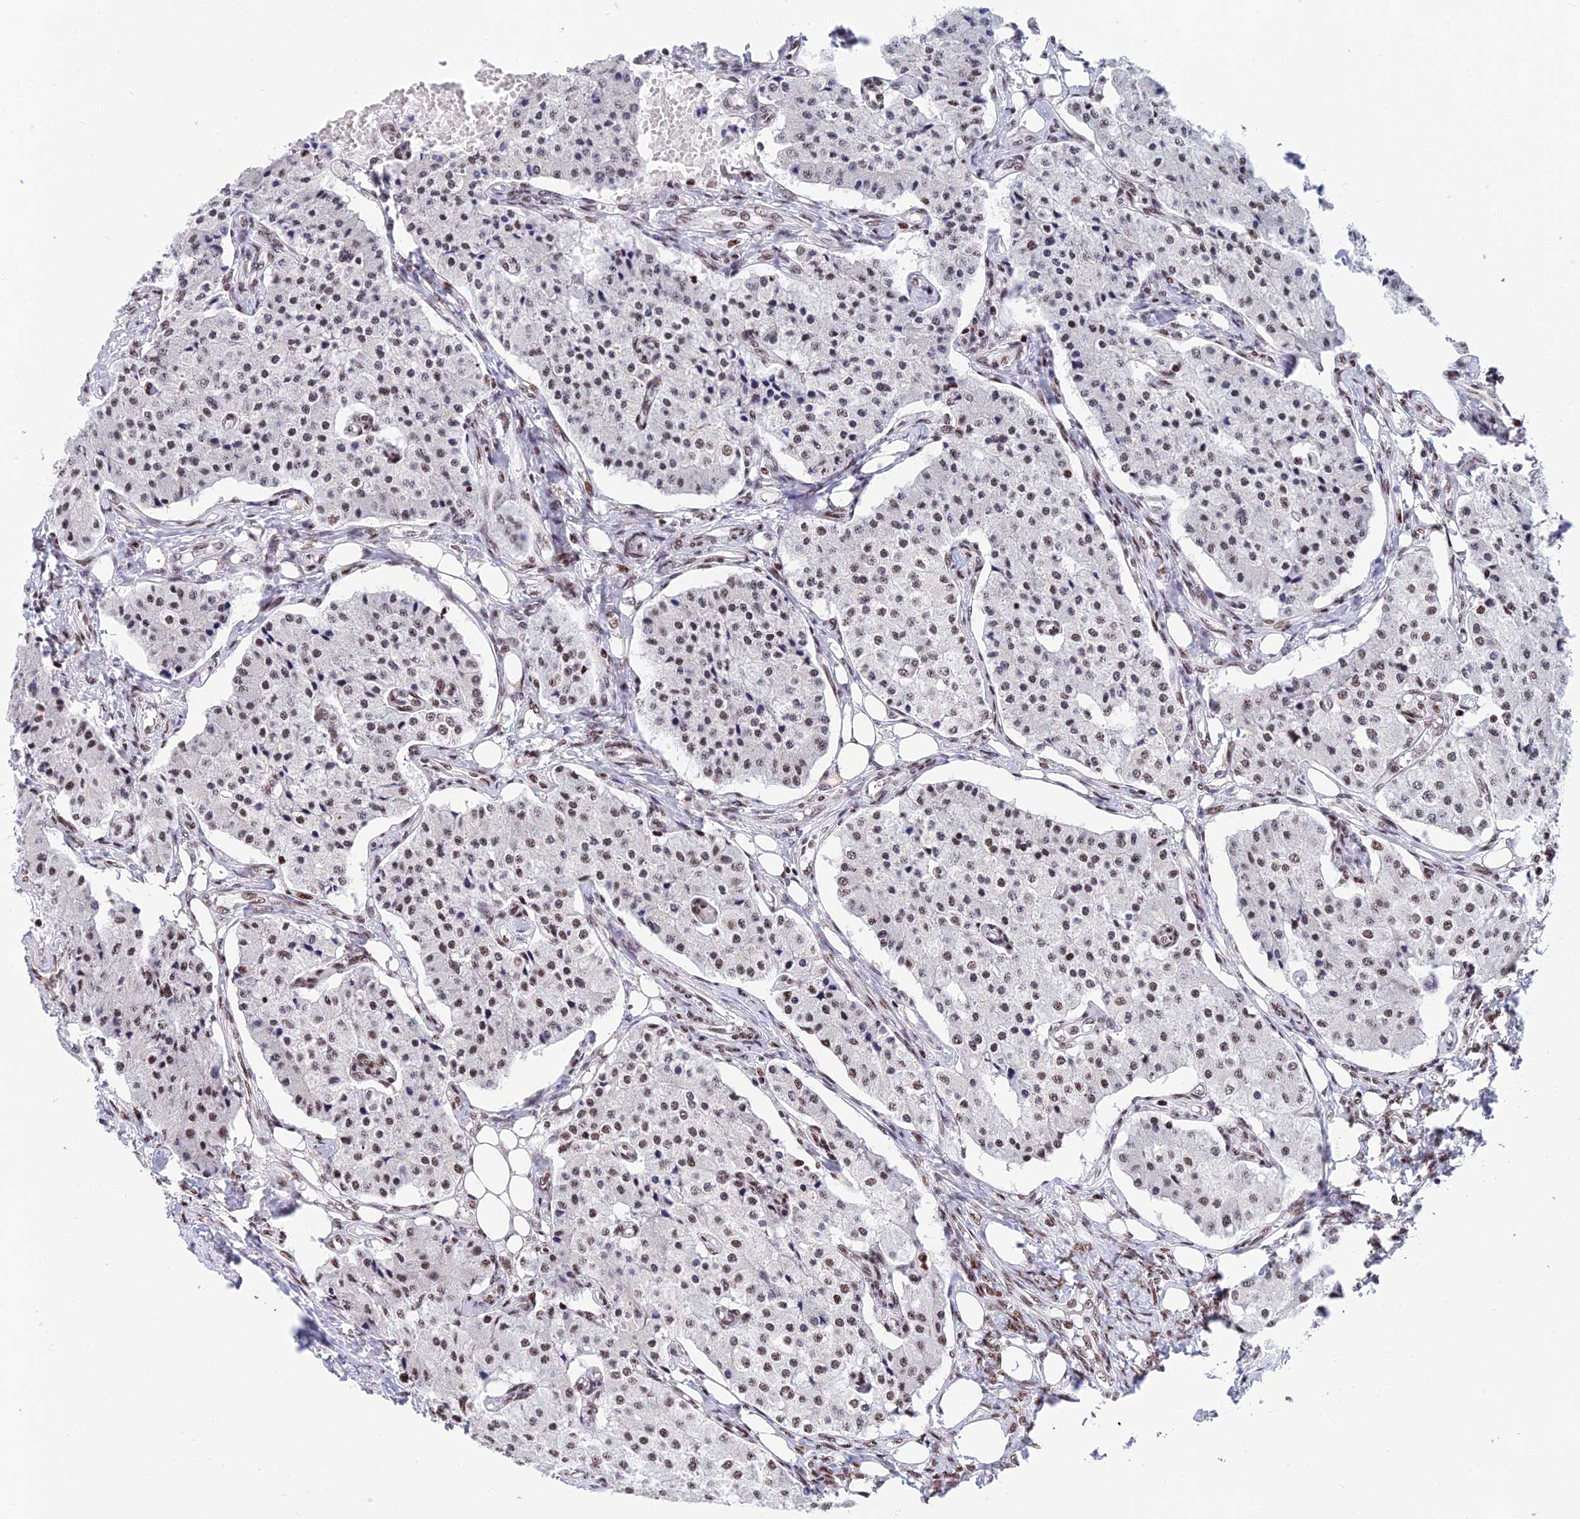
{"staining": {"intensity": "weak", "quantity": "25%-75%", "location": "nuclear"}, "tissue": "carcinoid", "cell_type": "Tumor cells", "image_type": "cancer", "snomed": [{"axis": "morphology", "description": "Carcinoid, malignant, NOS"}, {"axis": "topography", "description": "Colon"}], "caption": "Human carcinoid (malignant) stained with a protein marker displays weak staining in tumor cells.", "gene": "USP22", "patient": {"sex": "female", "age": 52}}